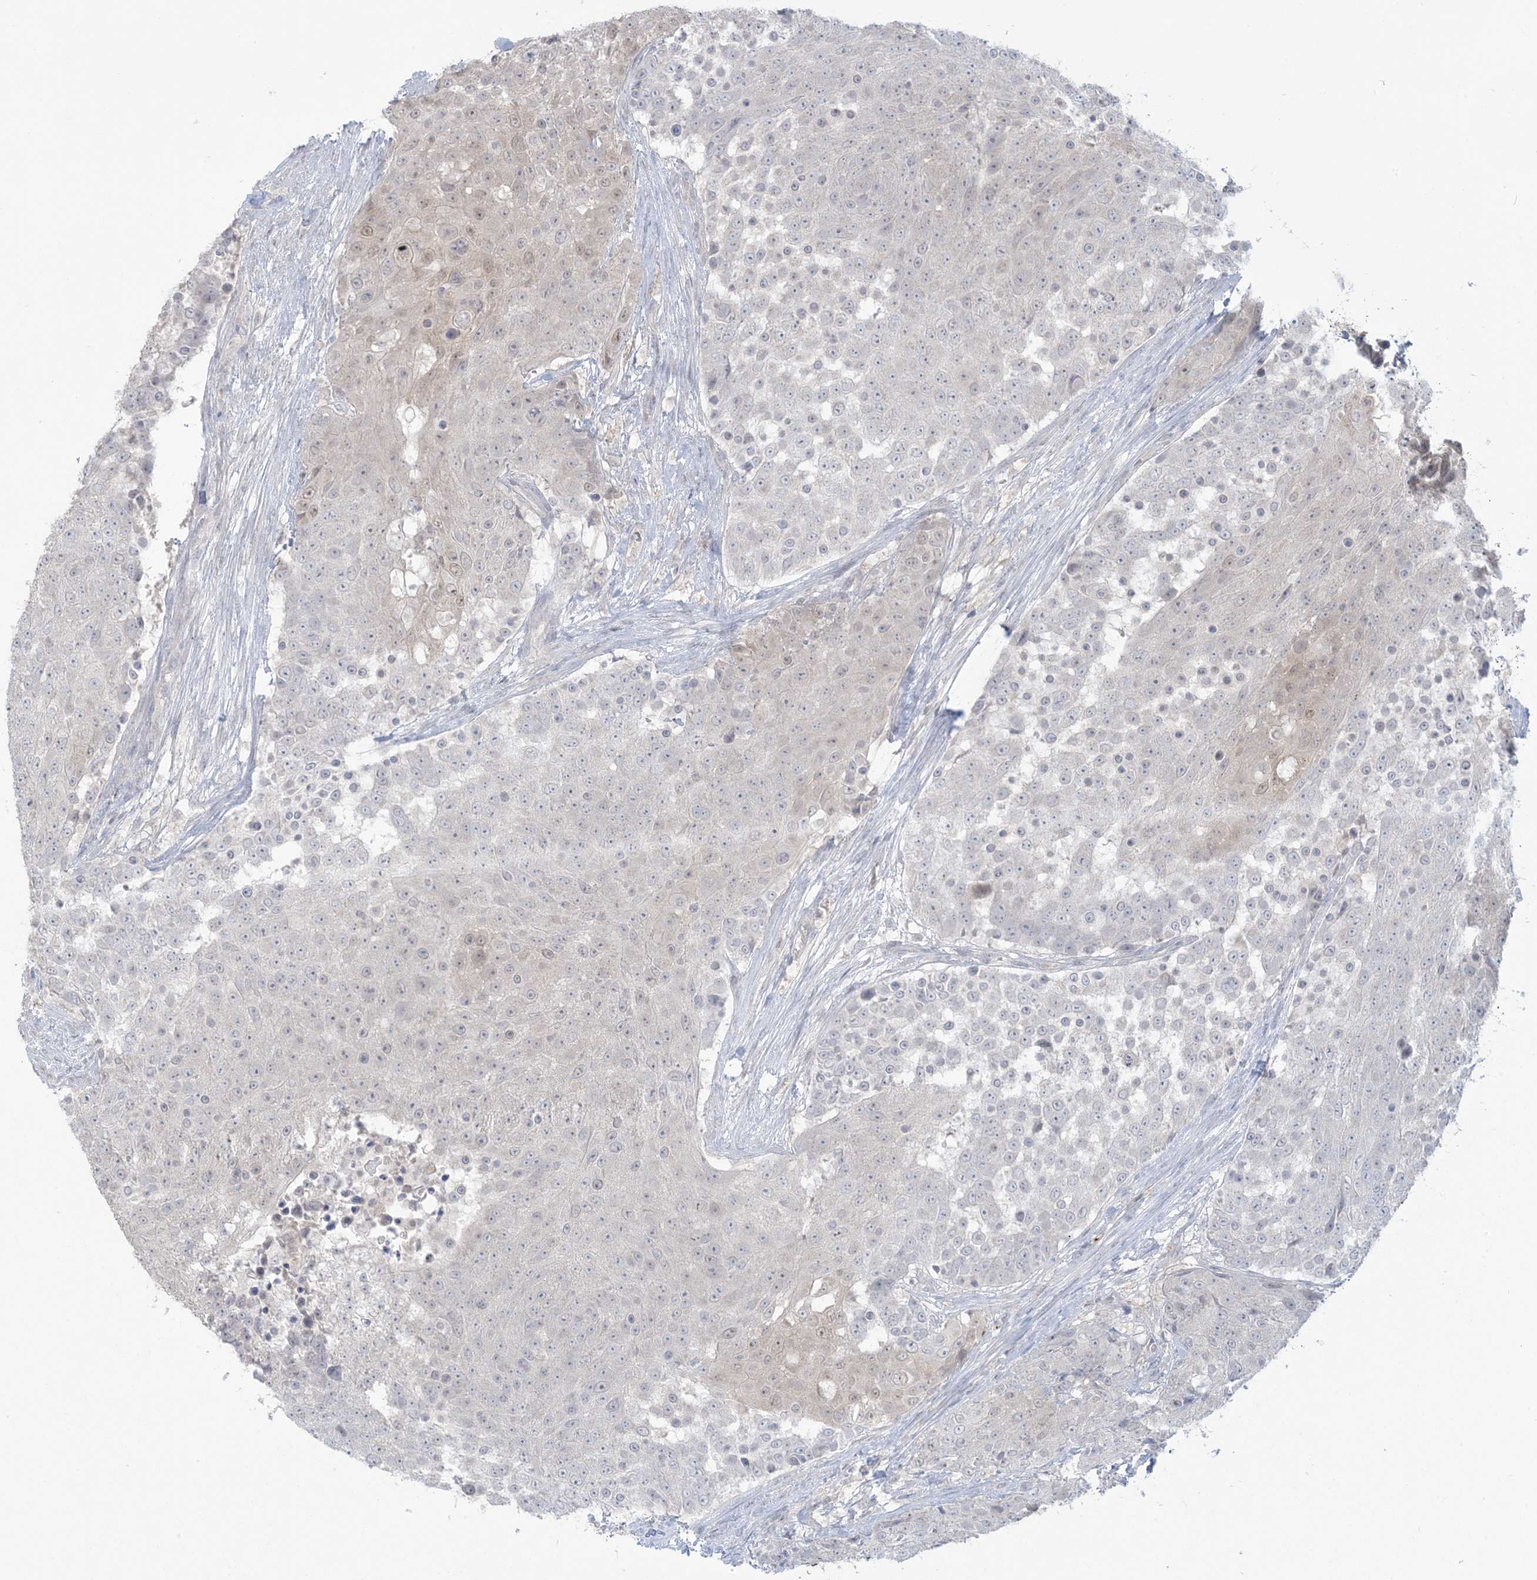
{"staining": {"intensity": "negative", "quantity": "none", "location": "none"}, "tissue": "urothelial cancer", "cell_type": "Tumor cells", "image_type": "cancer", "snomed": [{"axis": "morphology", "description": "Urothelial carcinoma, High grade"}, {"axis": "topography", "description": "Urinary bladder"}], "caption": "The immunohistochemistry (IHC) micrograph has no significant staining in tumor cells of urothelial cancer tissue. The staining was performed using DAB to visualize the protein expression in brown, while the nuclei were stained in blue with hematoxylin (Magnification: 20x).", "gene": "NRBP2", "patient": {"sex": "female", "age": 63}}